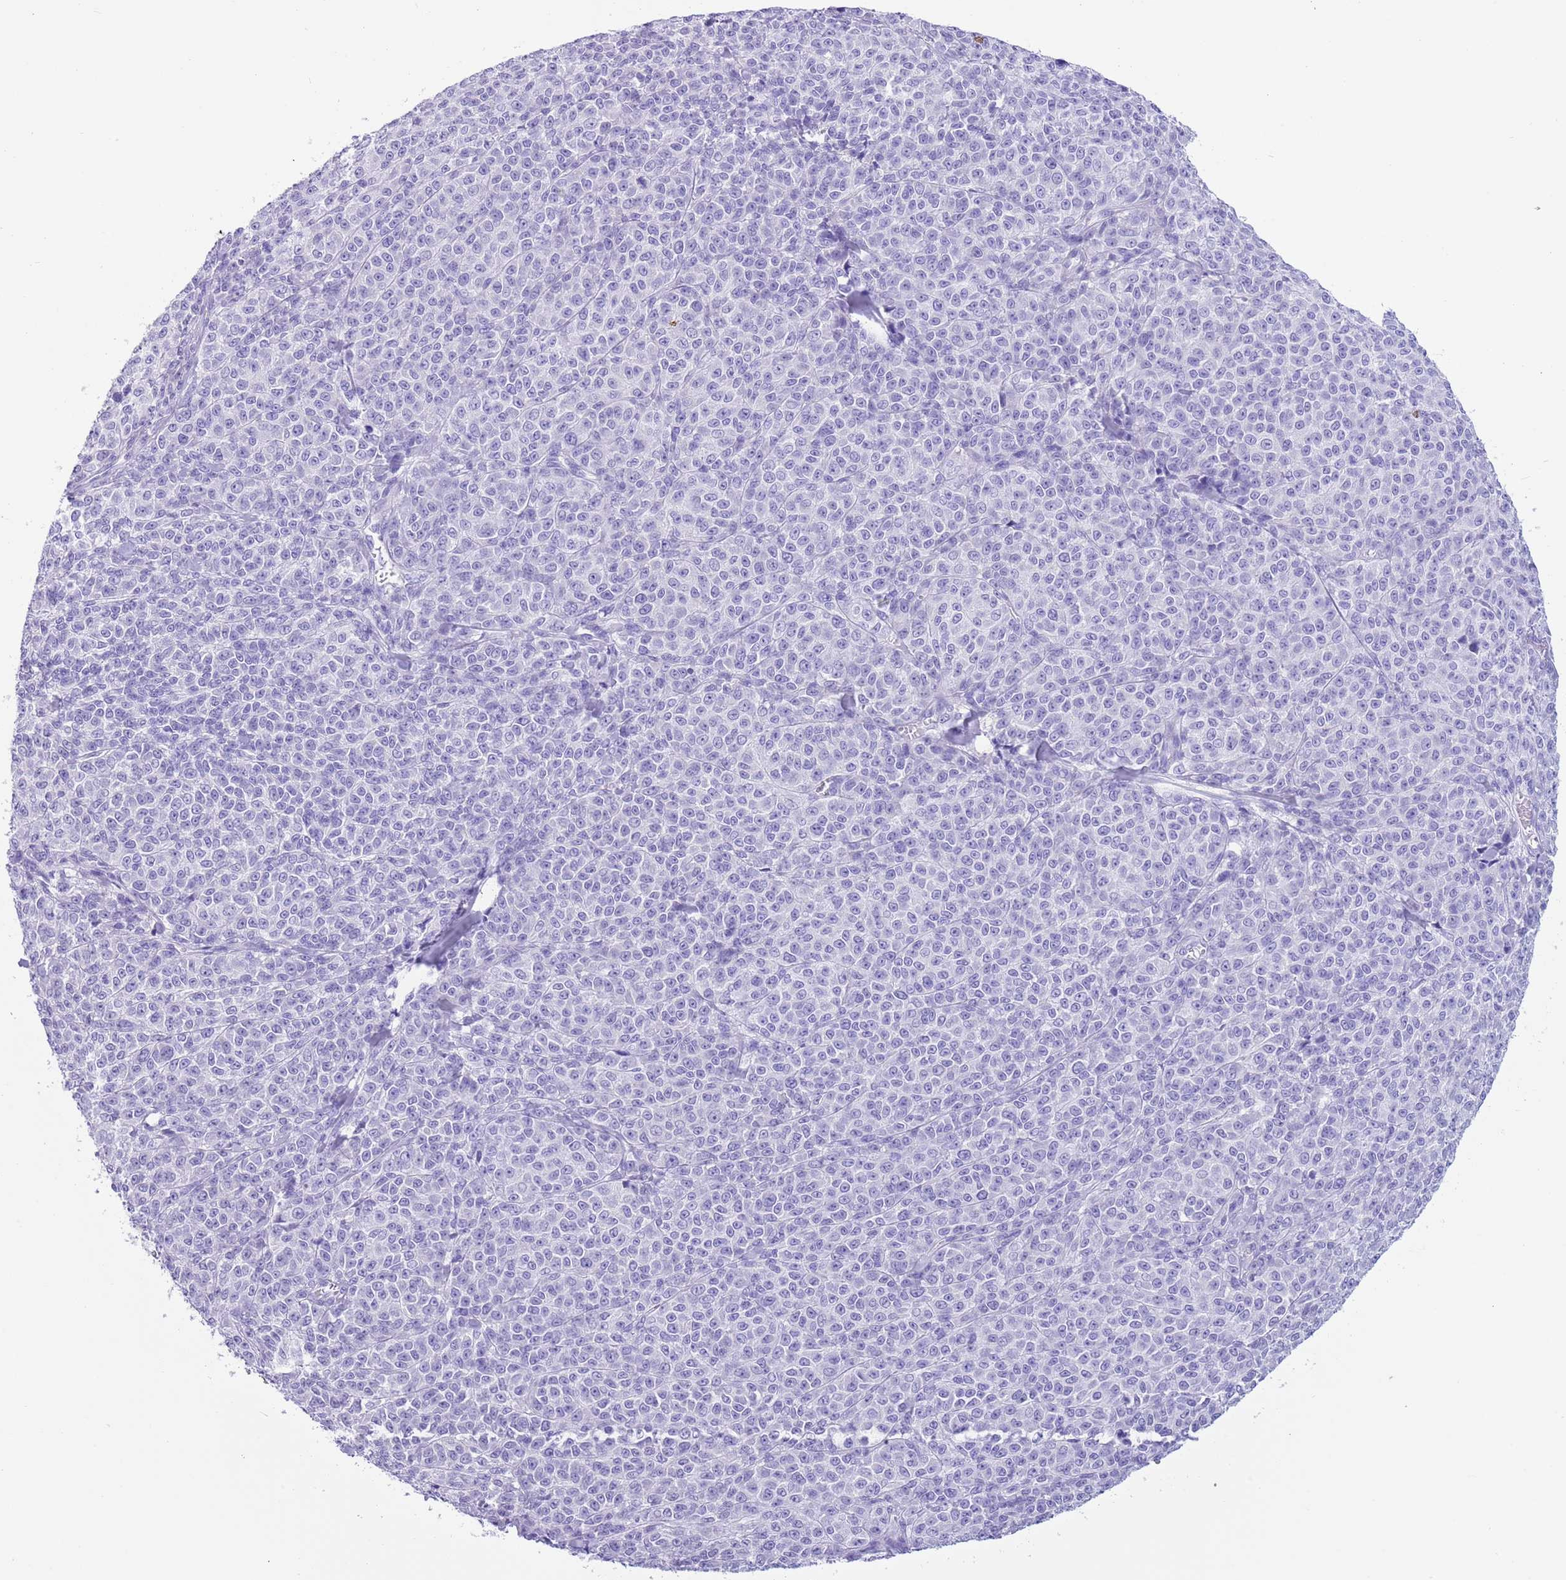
{"staining": {"intensity": "negative", "quantity": "none", "location": "none"}, "tissue": "melanoma", "cell_type": "Tumor cells", "image_type": "cancer", "snomed": [{"axis": "morphology", "description": "Normal tissue, NOS"}, {"axis": "morphology", "description": "Malignant melanoma, NOS"}, {"axis": "topography", "description": "Skin"}], "caption": "Human melanoma stained for a protein using immunohistochemistry shows no positivity in tumor cells.", "gene": "TBC1D10B", "patient": {"sex": "female", "age": 34}}